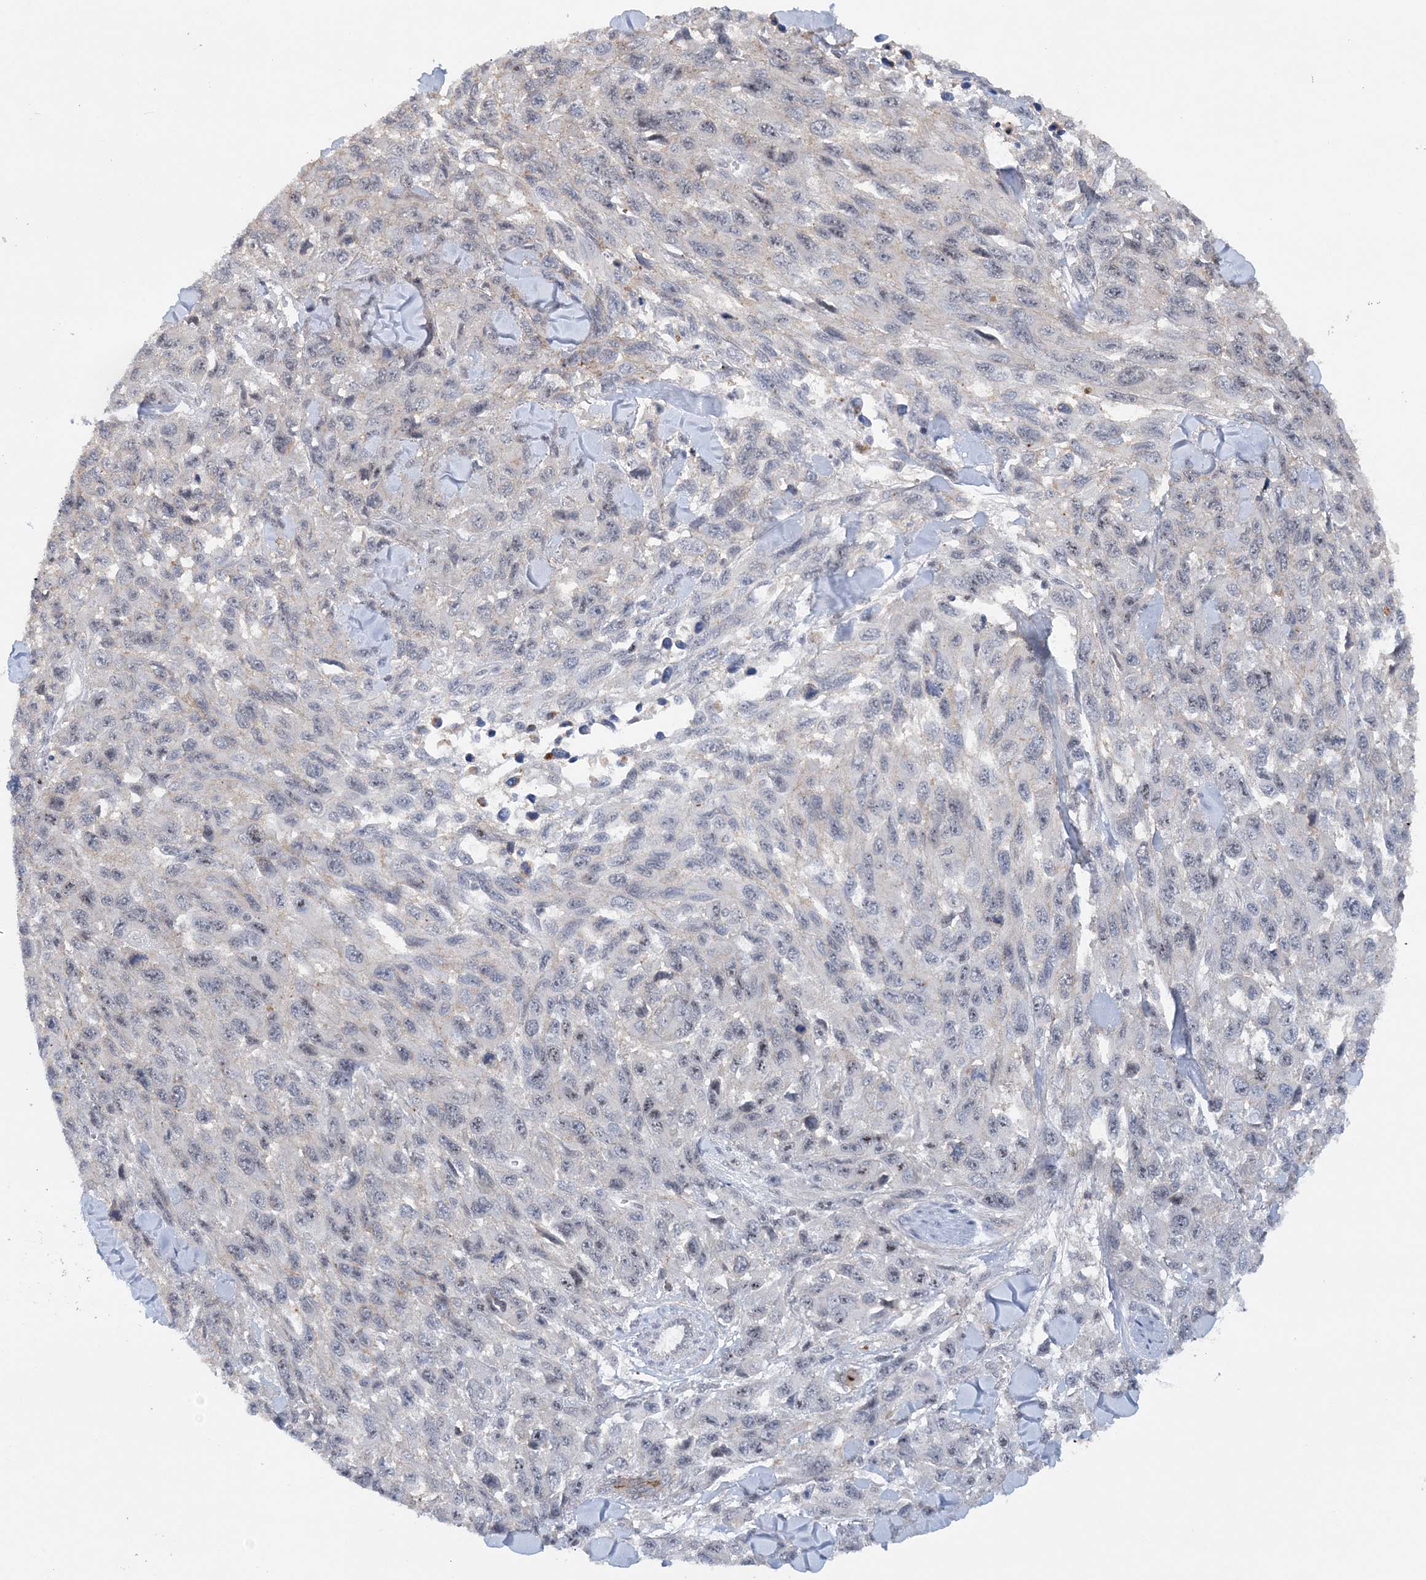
{"staining": {"intensity": "negative", "quantity": "none", "location": "none"}, "tissue": "melanoma", "cell_type": "Tumor cells", "image_type": "cancer", "snomed": [{"axis": "morphology", "description": "Malignant melanoma, NOS"}, {"axis": "topography", "description": "Skin"}], "caption": "The IHC micrograph has no significant positivity in tumor cells of malignant melanoma tissue. Brightfield microscopy of immunohistochemistry stained with DAB (3,3'-diaminobenzidine) (brown) and hematoxylin (blue), captured at high magnification.", "gene": "CCDC152", "patient": {"sex": "female", "age": 96}}